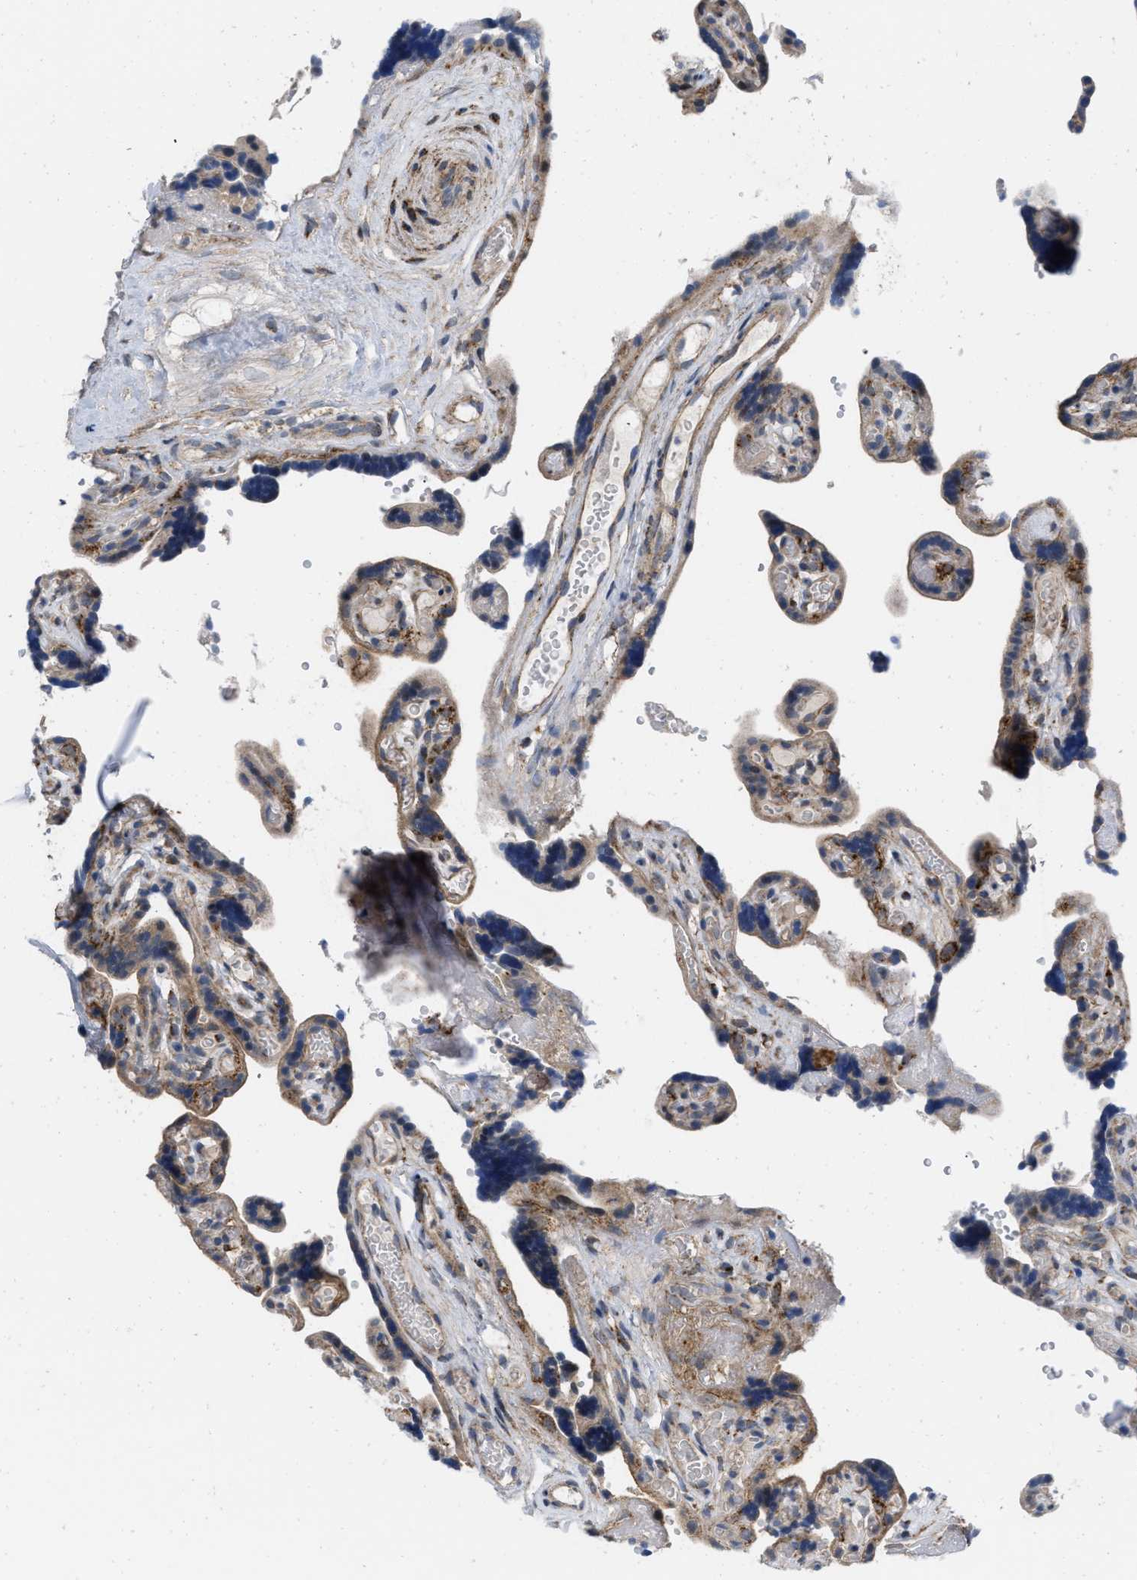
{"staining": {"intensity": "moderate", "quantity": ">75%", "location": "cytoplasmic/membranous"}, "tissue": "placenta", "cell_type": "Decidual cells", "image_type": "normal", "snomed": [{"axis": "morphology", "description": "Normal tissue, NOS"}, {"axis": "topography", "description": "Placenta"}], "caption": "Immunohistochemical staining of benign placenta reveals >75% levels of moderate cytoplasmic/membranous protein positivity in about >75% of decidual cells.", "gene": "AKAP1", "patient": {"sex": "female", "age": 30}}